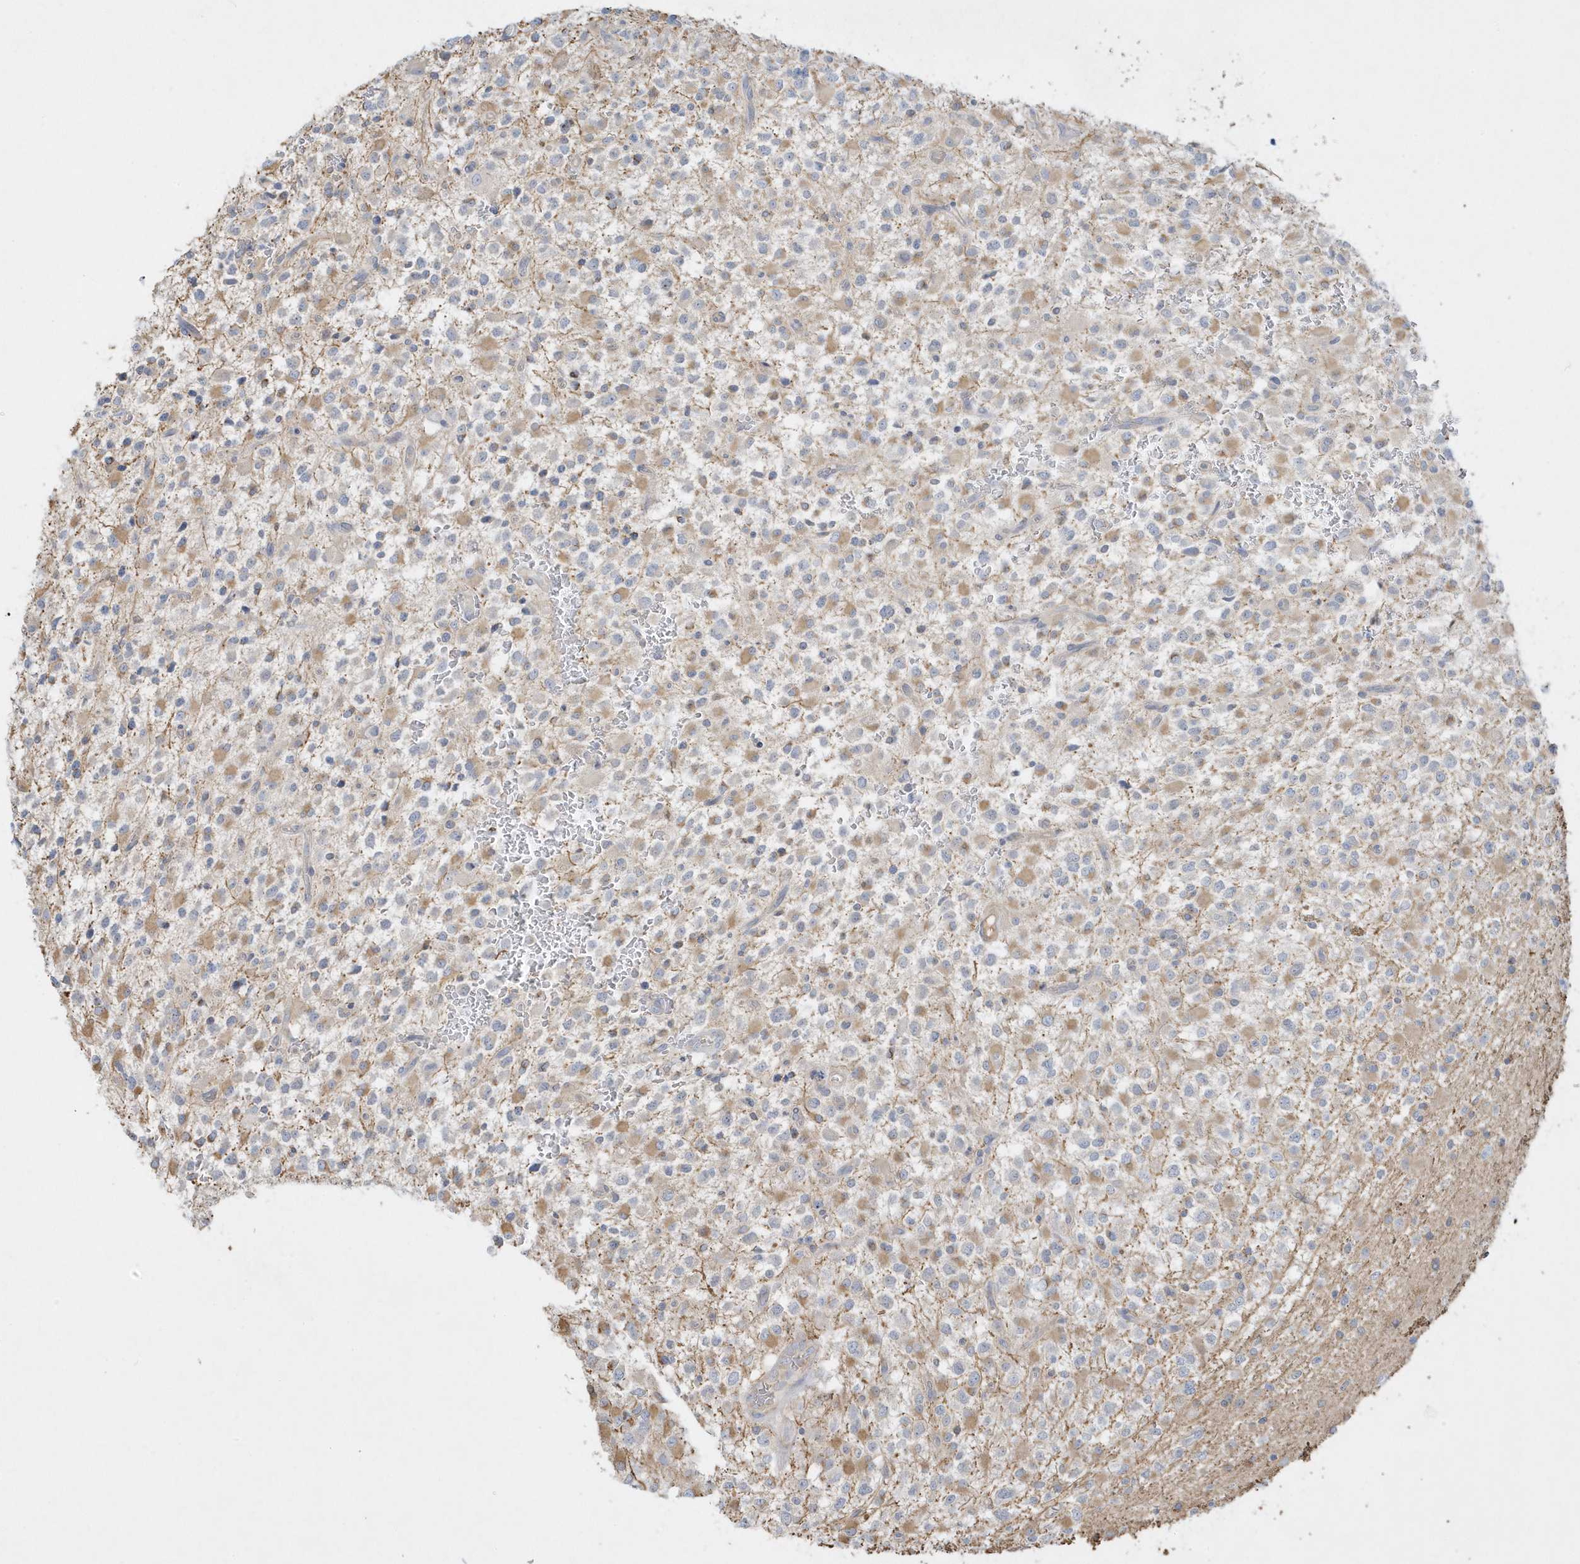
{"staining": {"intensity": "weak", "quantity": "25%-75%", "location": "cytoplasmic/membranous"}, "tissue": "glioma", "cell_type": "Tumor cells", "image_type": "cancer", "snomed": [{"axis": "morphology", "description": "Glioma, malignant, High grade"}, {"axis": "topography", "description": "Brain"}], "caption": "Brown immunohistochemical staining in human malignant high-grade glioma shows weak cytoplasmic/membranous positivity in about 25%-75% of tumor cells. (Stains: DAB in brown, nuclei in blue, Microscopy: brightfield microscopy at high magnification).", "gene": "THADA", "patient": {"sex": "male", "age": 34}}